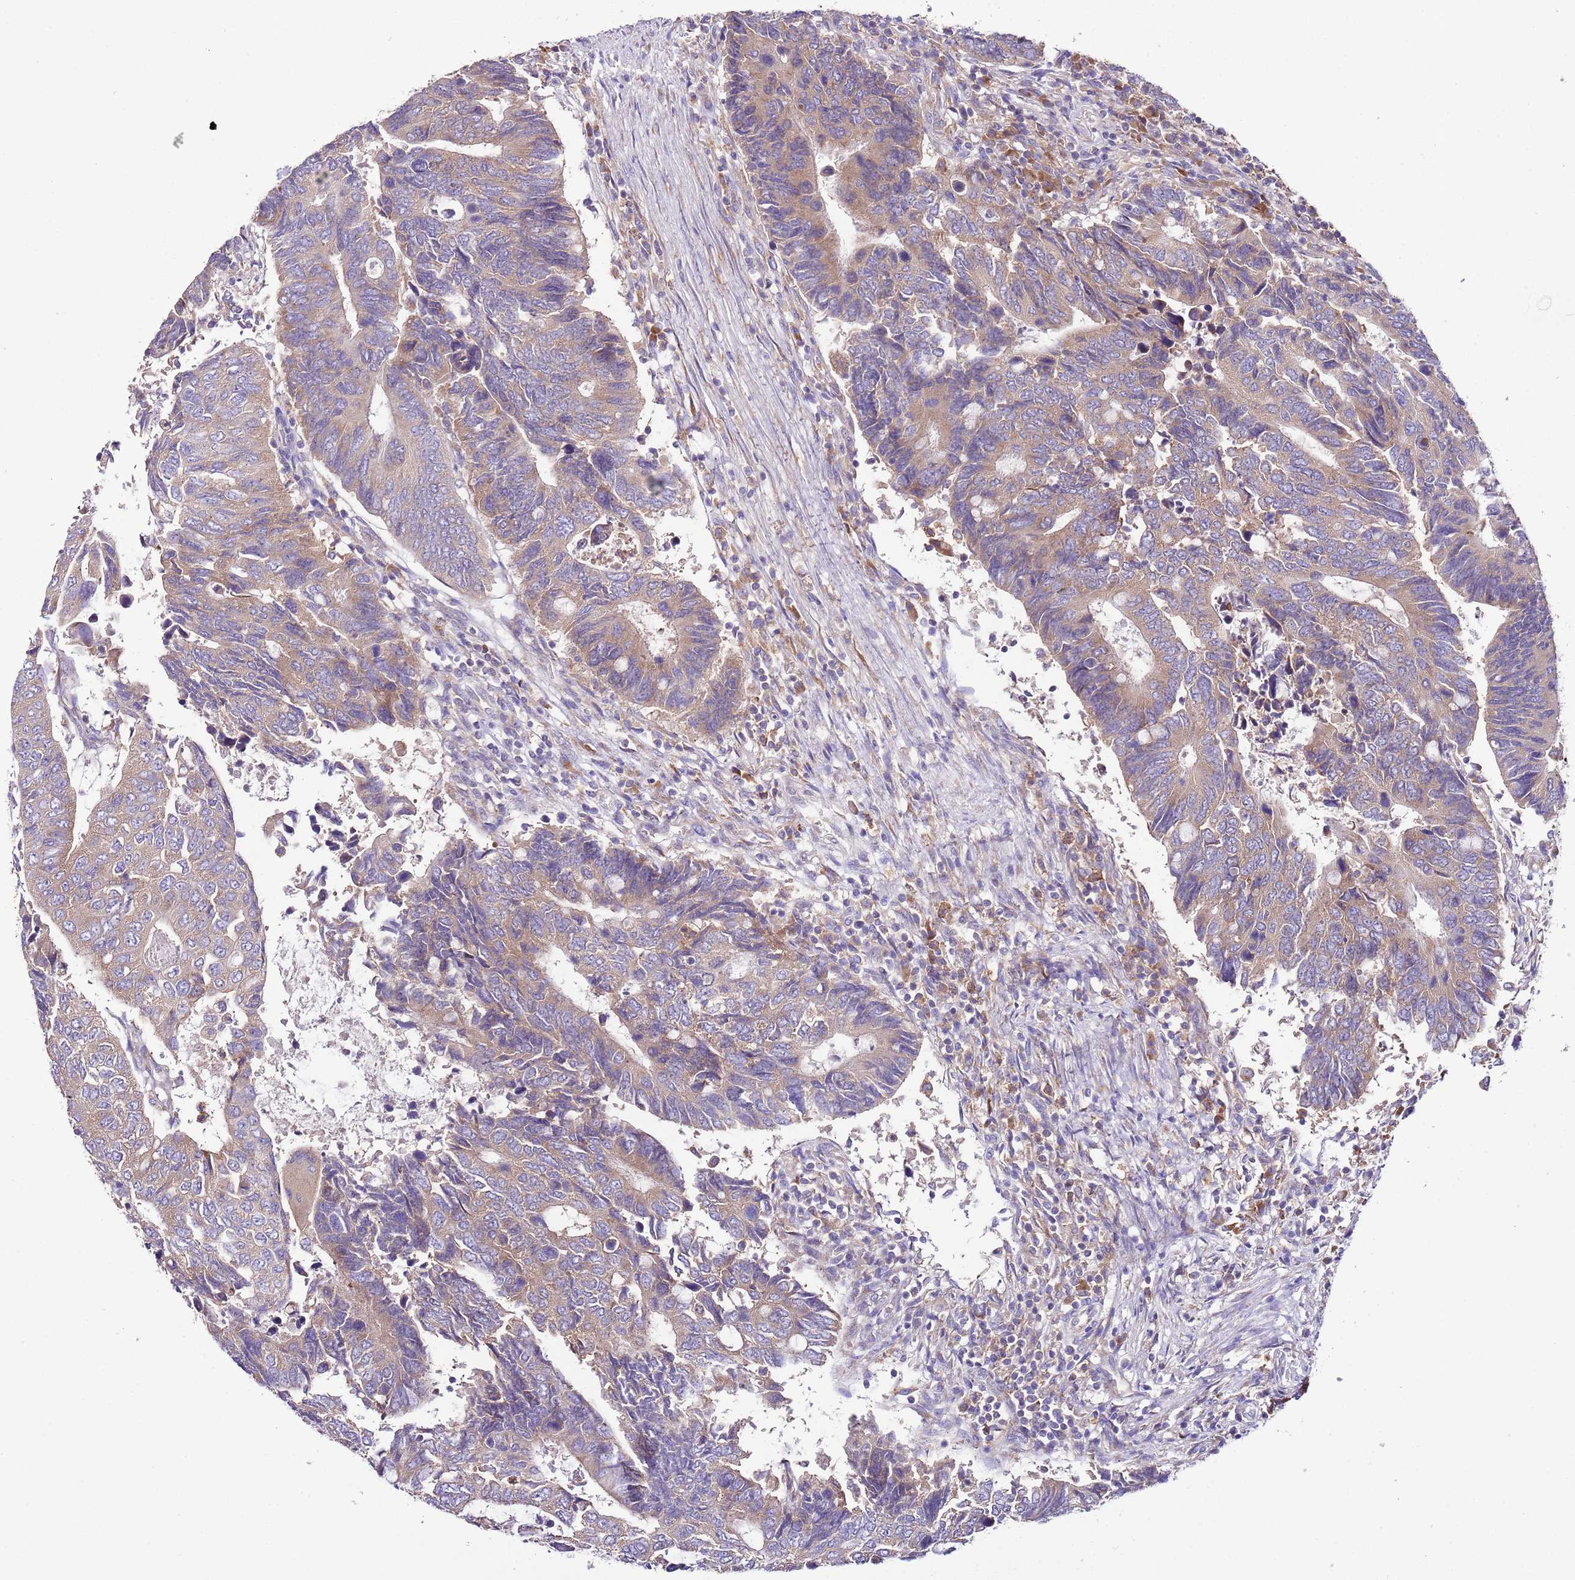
{"staining": {"intensity": "moderate", "quantity": "25%-75%", "location": "cytoplasmic/membranous"}, "tissue": "colorectal cancer", "cell_type": "Tumor cells", "image_type": "cancer", "snomed": [{"axis": "morphology", "description": "Adenocarcinoma, NOS"}, {"axis": "topography", "description": "Colon"}], "caption": "Immunohistochemistry of colorectal adenocarcinoma reveals medium levels of moderate cytoplasmic/membranous expression in about 25%-75% of tumor cells. (brown staining indicates protein expression, while blue staining denotes nuclei).", "gene": "RPS10", "patient": {"sex": "male", "age": 87}}